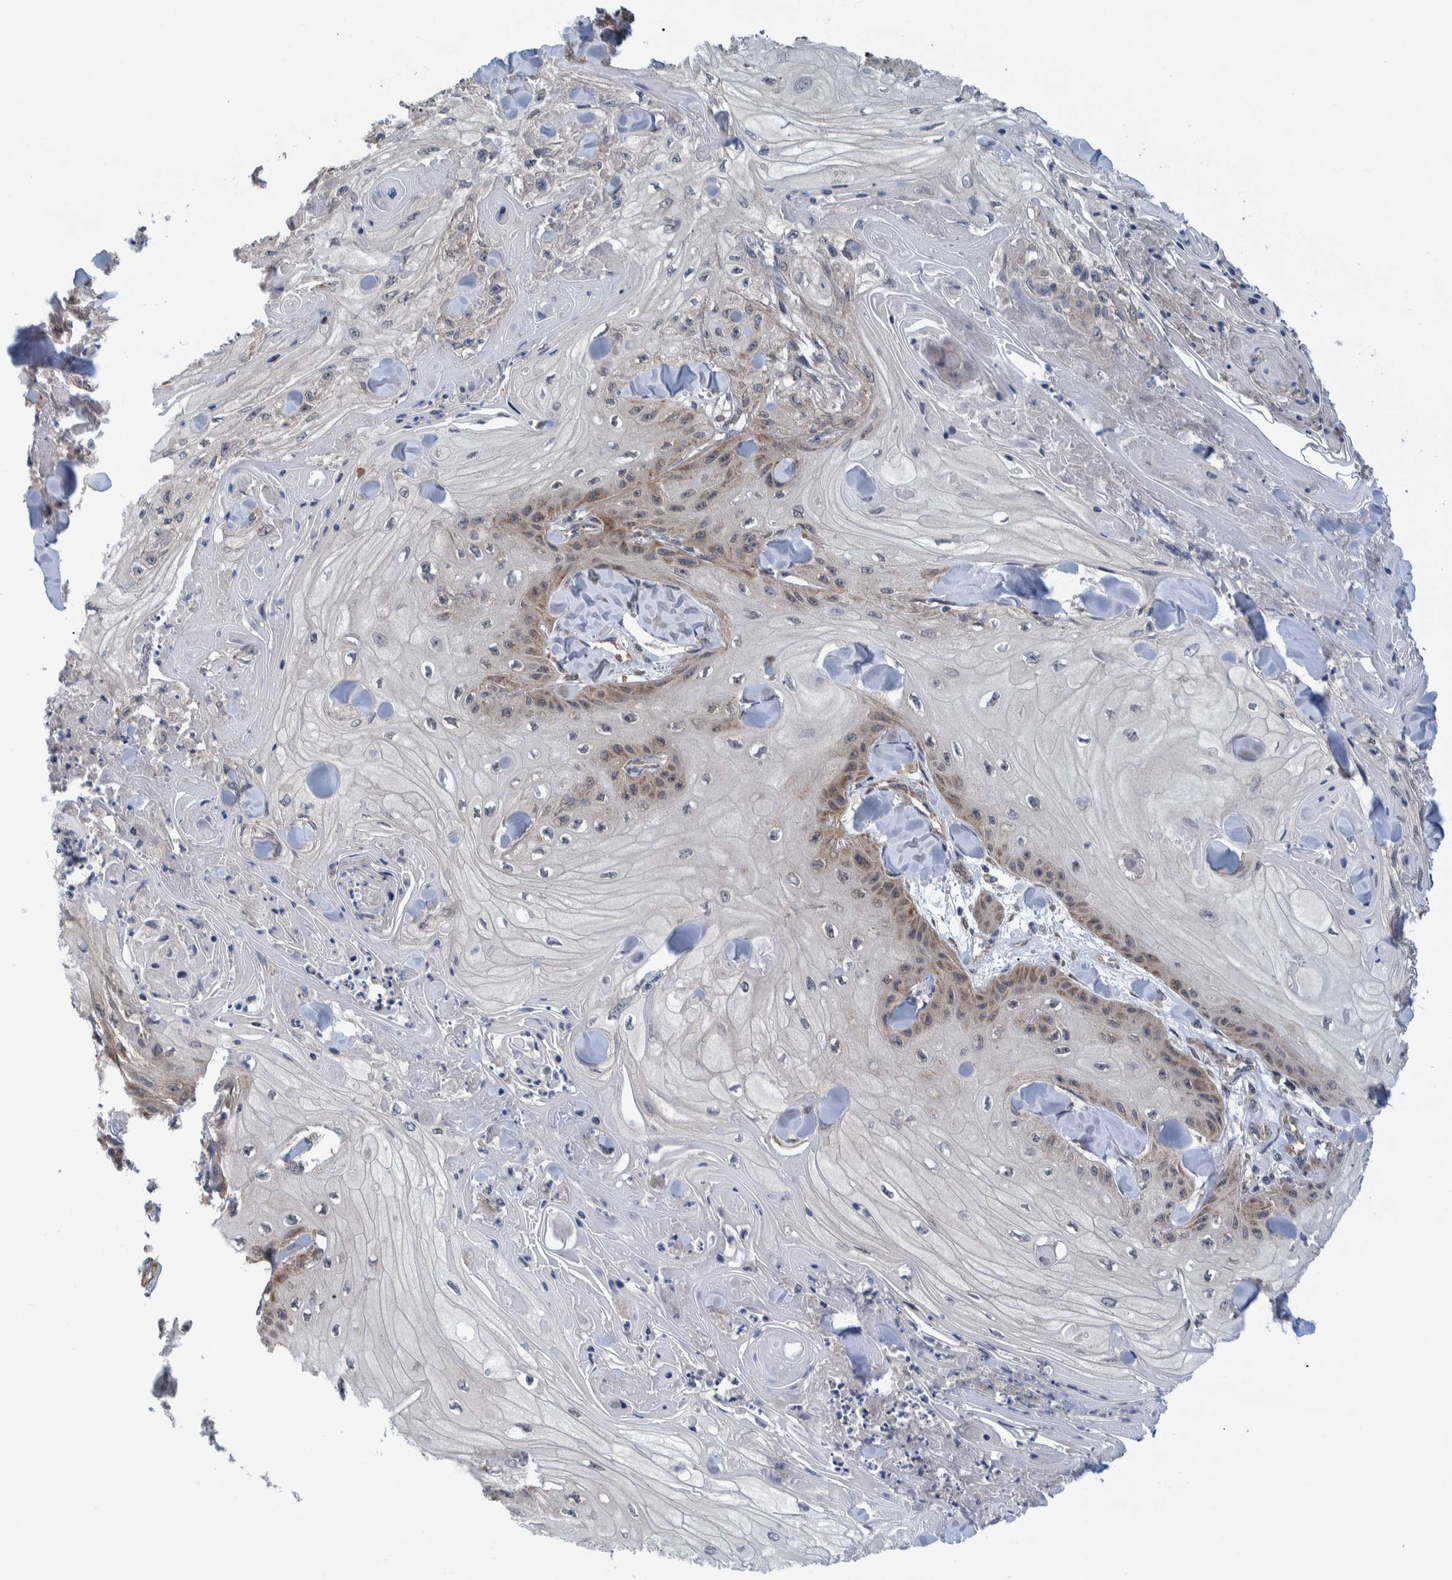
{"staining": {"intensity": "weak", "quantity": "<25%", "location": "cytoplasmic/membranous"}, "tissue": "skin cancer", "cell_type": "Tumor cells", "image_type": "cancer", "snomed": [{"axis": "morphology", "description": "Squamous cell carcinoma, NOS"}, {"axis": "topography", "description": "Skin"}], "caption": "Tumor cells are negative for brown protein staining in skin cancer (squamous cell carcinoma).", "gene": "MRPS7", "patient": {"sex": "male", "age": 74}}